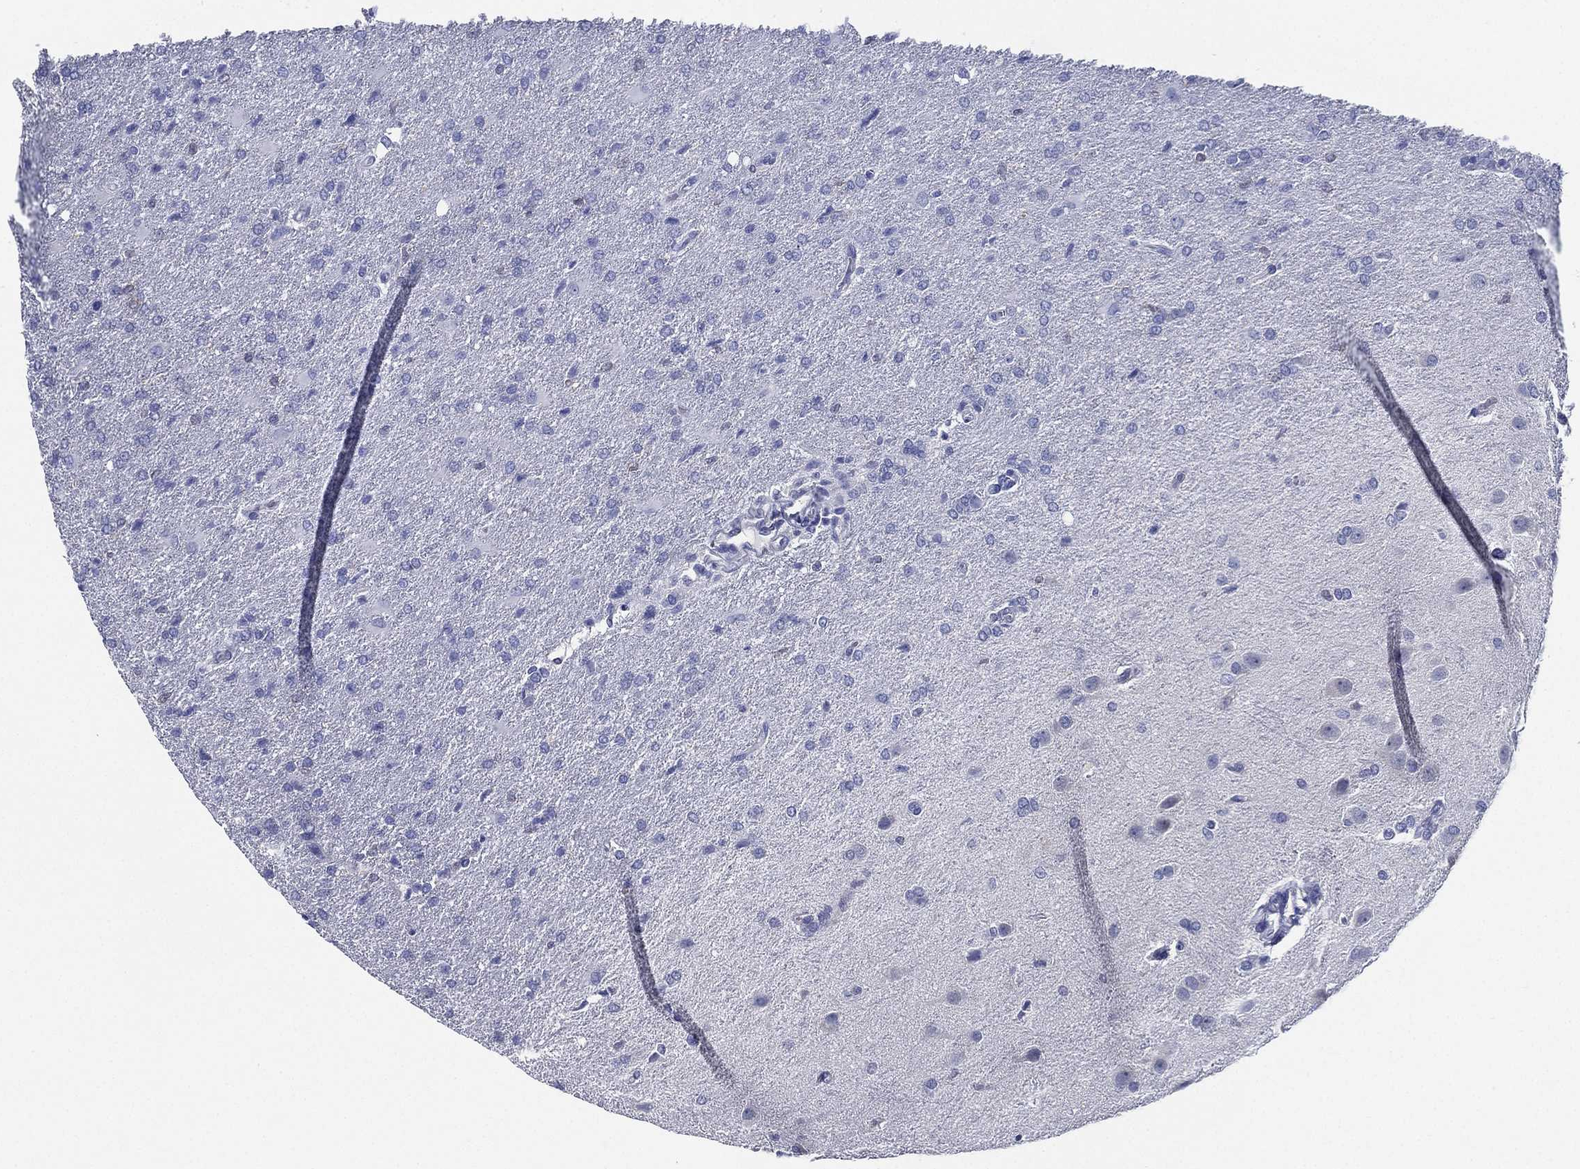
{"staining": {"intensity": "negative", "quantity": "none", "location": "none"}, "tissue": "glioma", "cell_type": "Tumor cells", "image_type": "cancer", "snomed": [{"axis": "morphology", "description": "Glioma, malignant, High grade"}, {"axis": "topography", "description": "Brain"}], "caption": "This is a micrograph of immunohistochemistry (IHC) staining of glioma, which shows no positivity in tumor cells.", "gene": "NEDD9", "patient": {"sex": "male", "age": 68}}